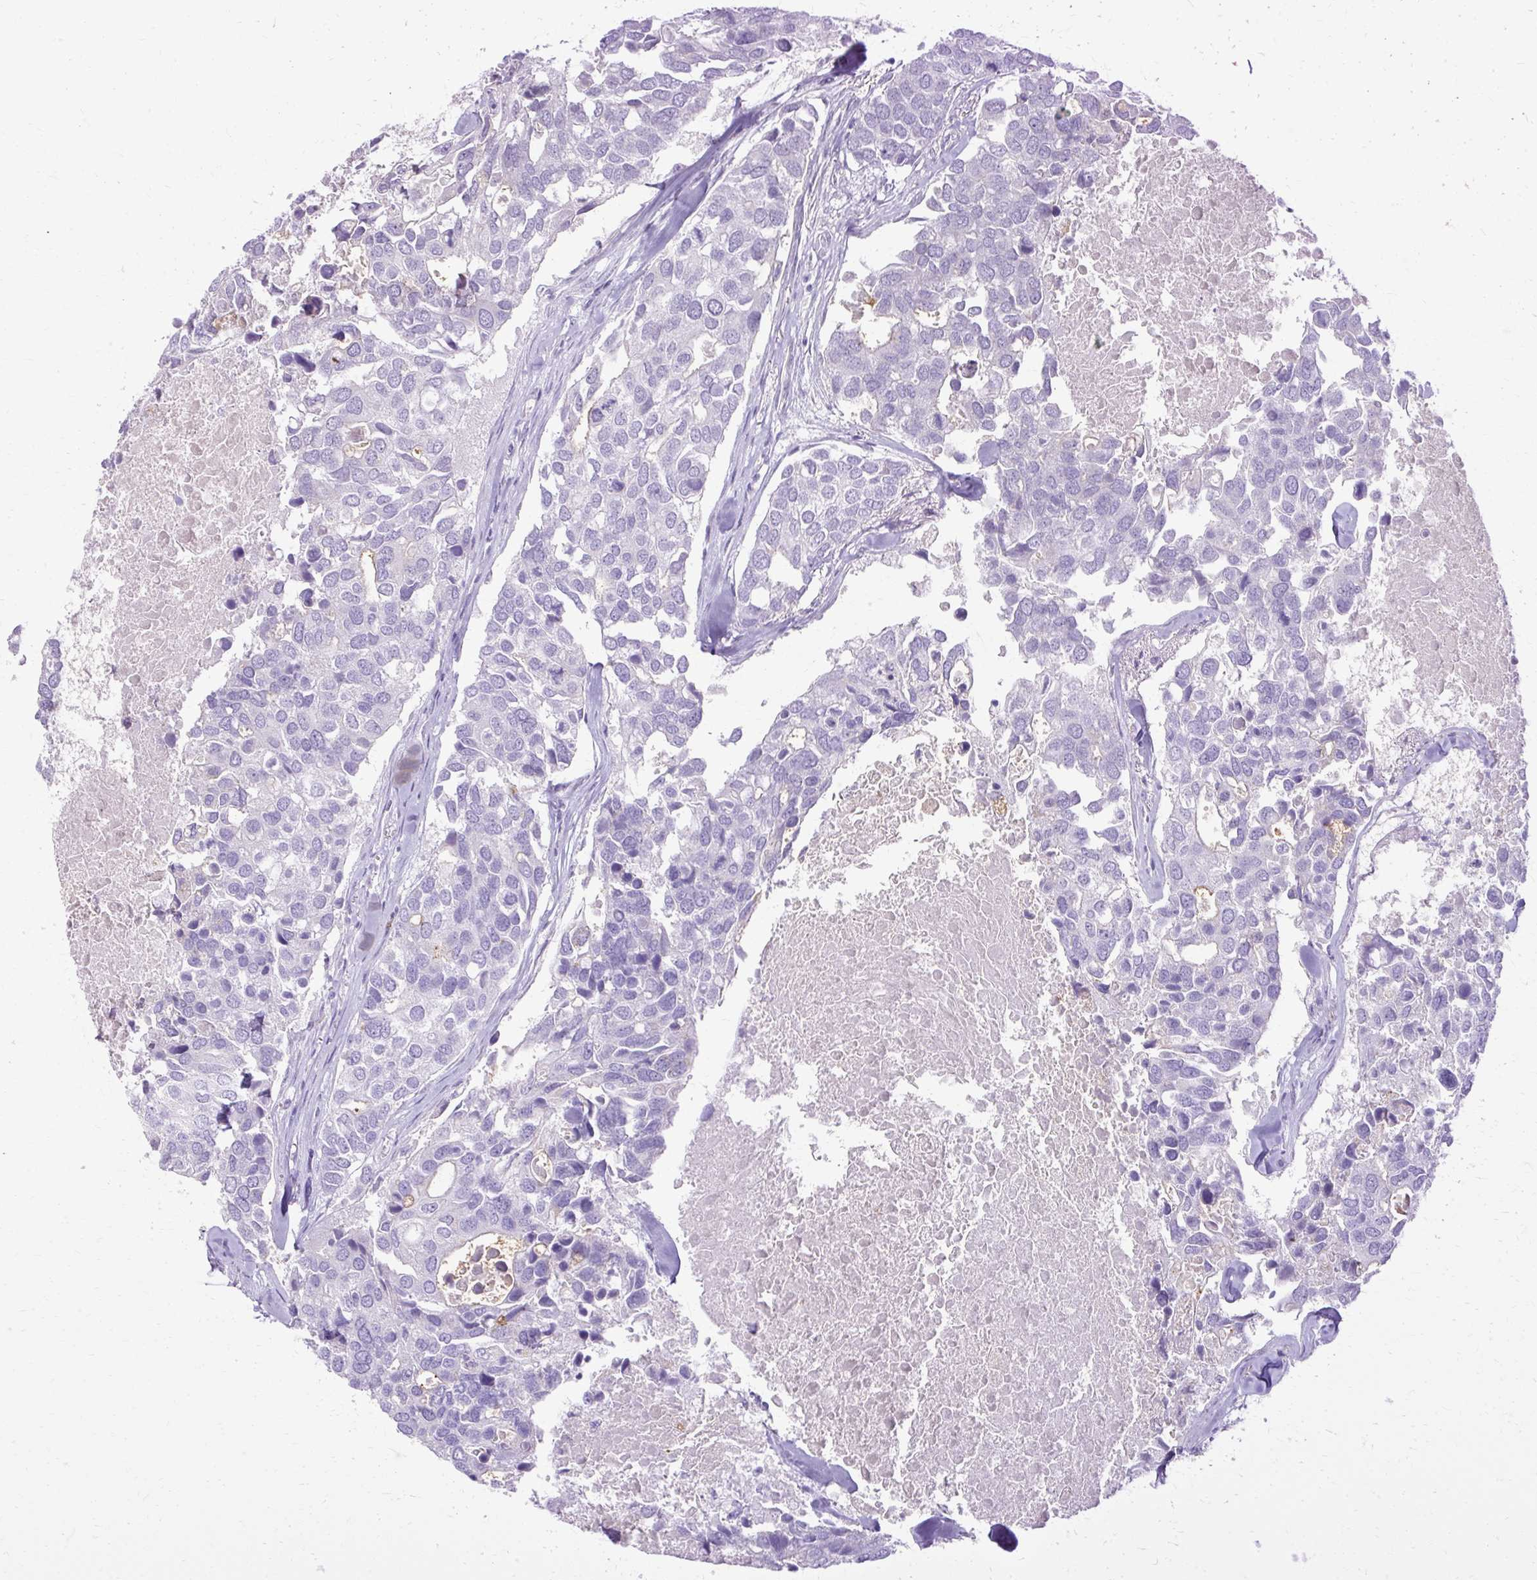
{"staining": {"intensity": "negative", "quantity": "none", "location": "none"}, "tissue": "breast cancer", "cell_type": "Tumor cells", "image_type": "cancer", "snomed": [{"axis": "morphology", "description": "Duct carcinoma"}, {"axis": "topography", "description": "Breast"}], "caption": "Tumor cells show no significant staining in breast cancer.", "gene": "HSD11B1", "patient": {"sex": "female", "age": 83}}